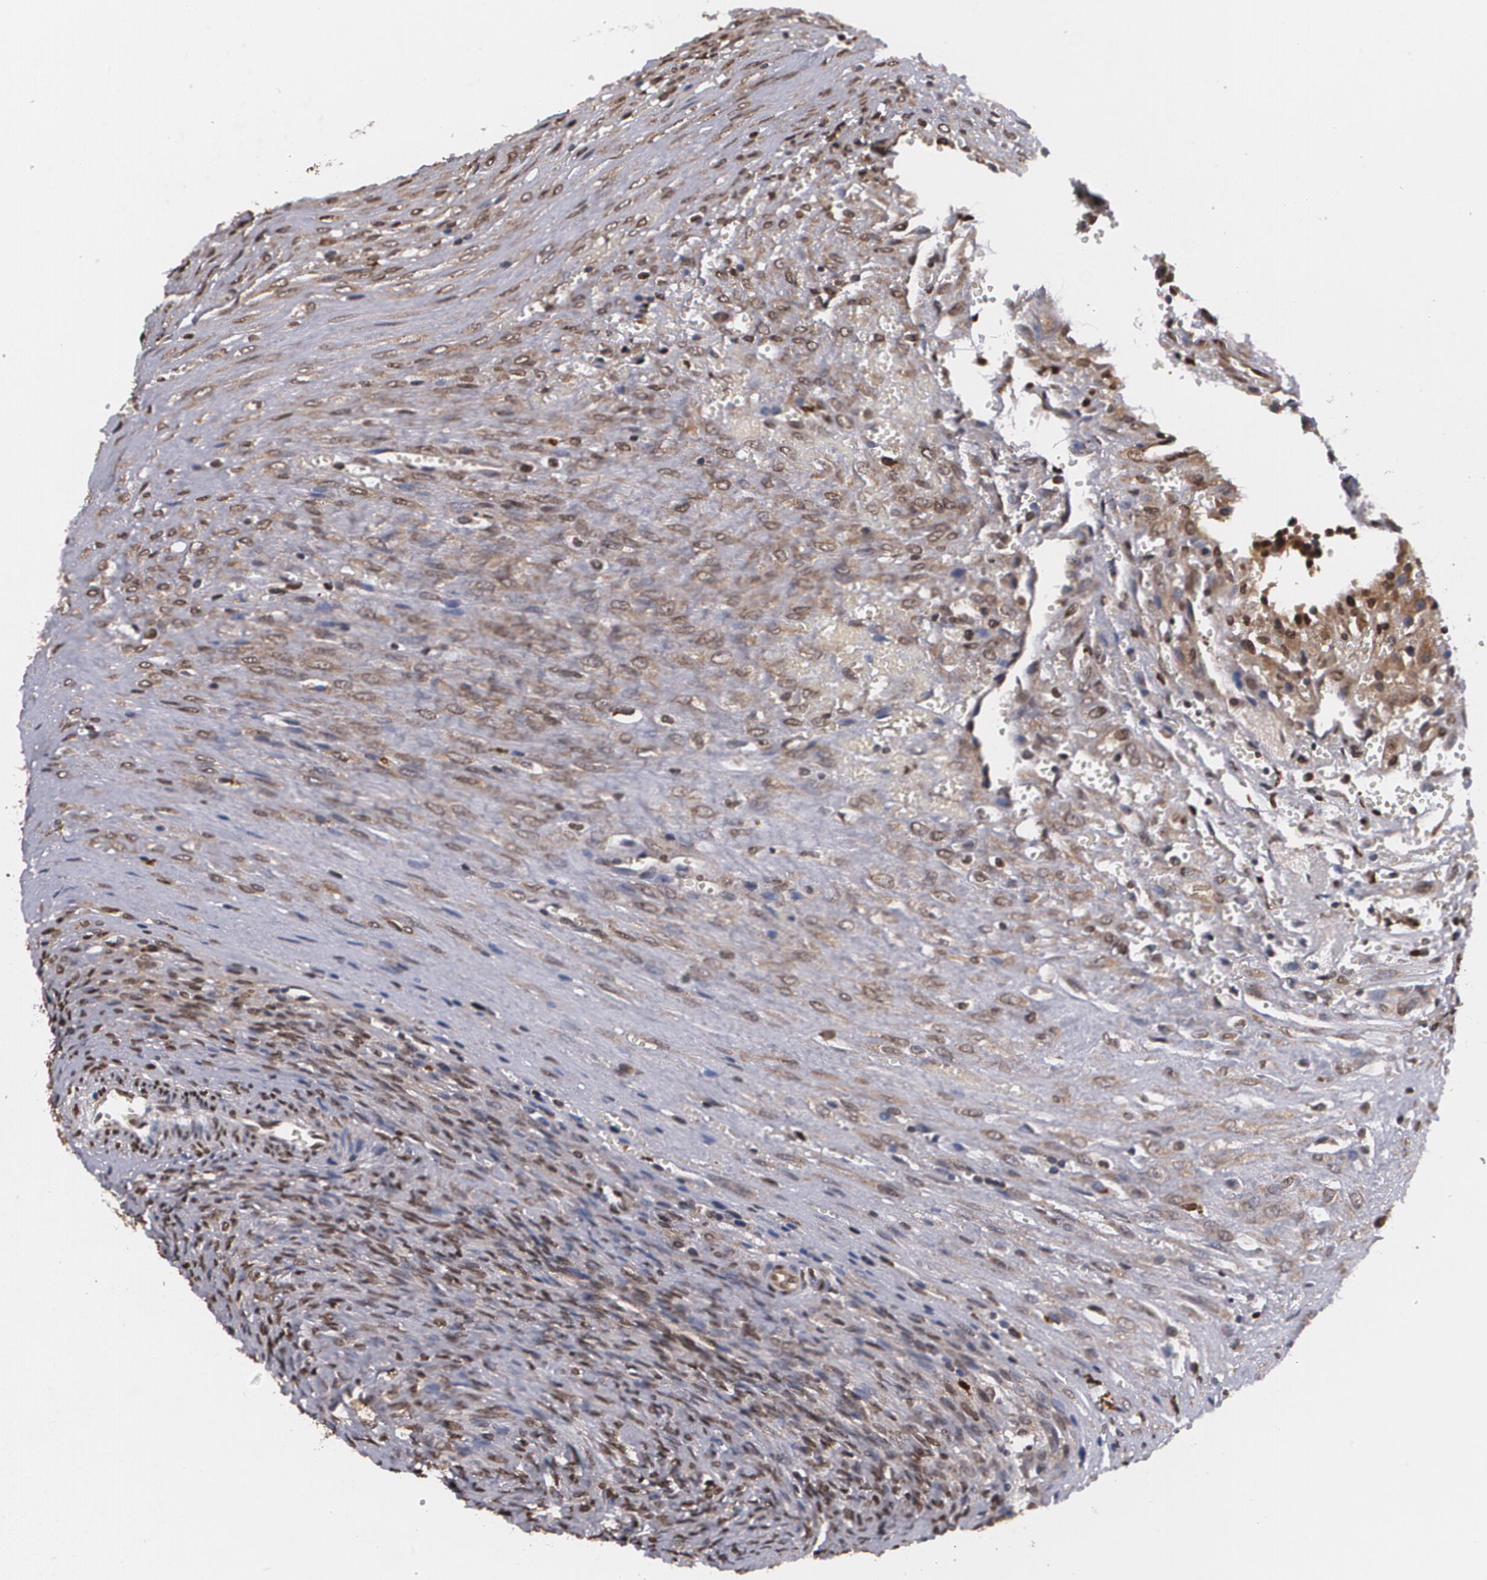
{"staining": {"intensity": "moderate", "quantity": "25%-75%", "location": "cytoplasmic/membranous"}, "tissue": "ovary", "cell_type": "Follicle cells", "image_type": "normal", "snomed": [{"axis": "morphology", "description": "Normal tissue, NOS"}, {"axis": "topography", "description": "Ovary"}], "caption": "Follicle cells demonstrate moderate cytoplasmic/membranous staining in approximately 25%-75% of cells in normal ovary.", "gene": "MVP", "patient": {"sex": "female", "age": 56}}